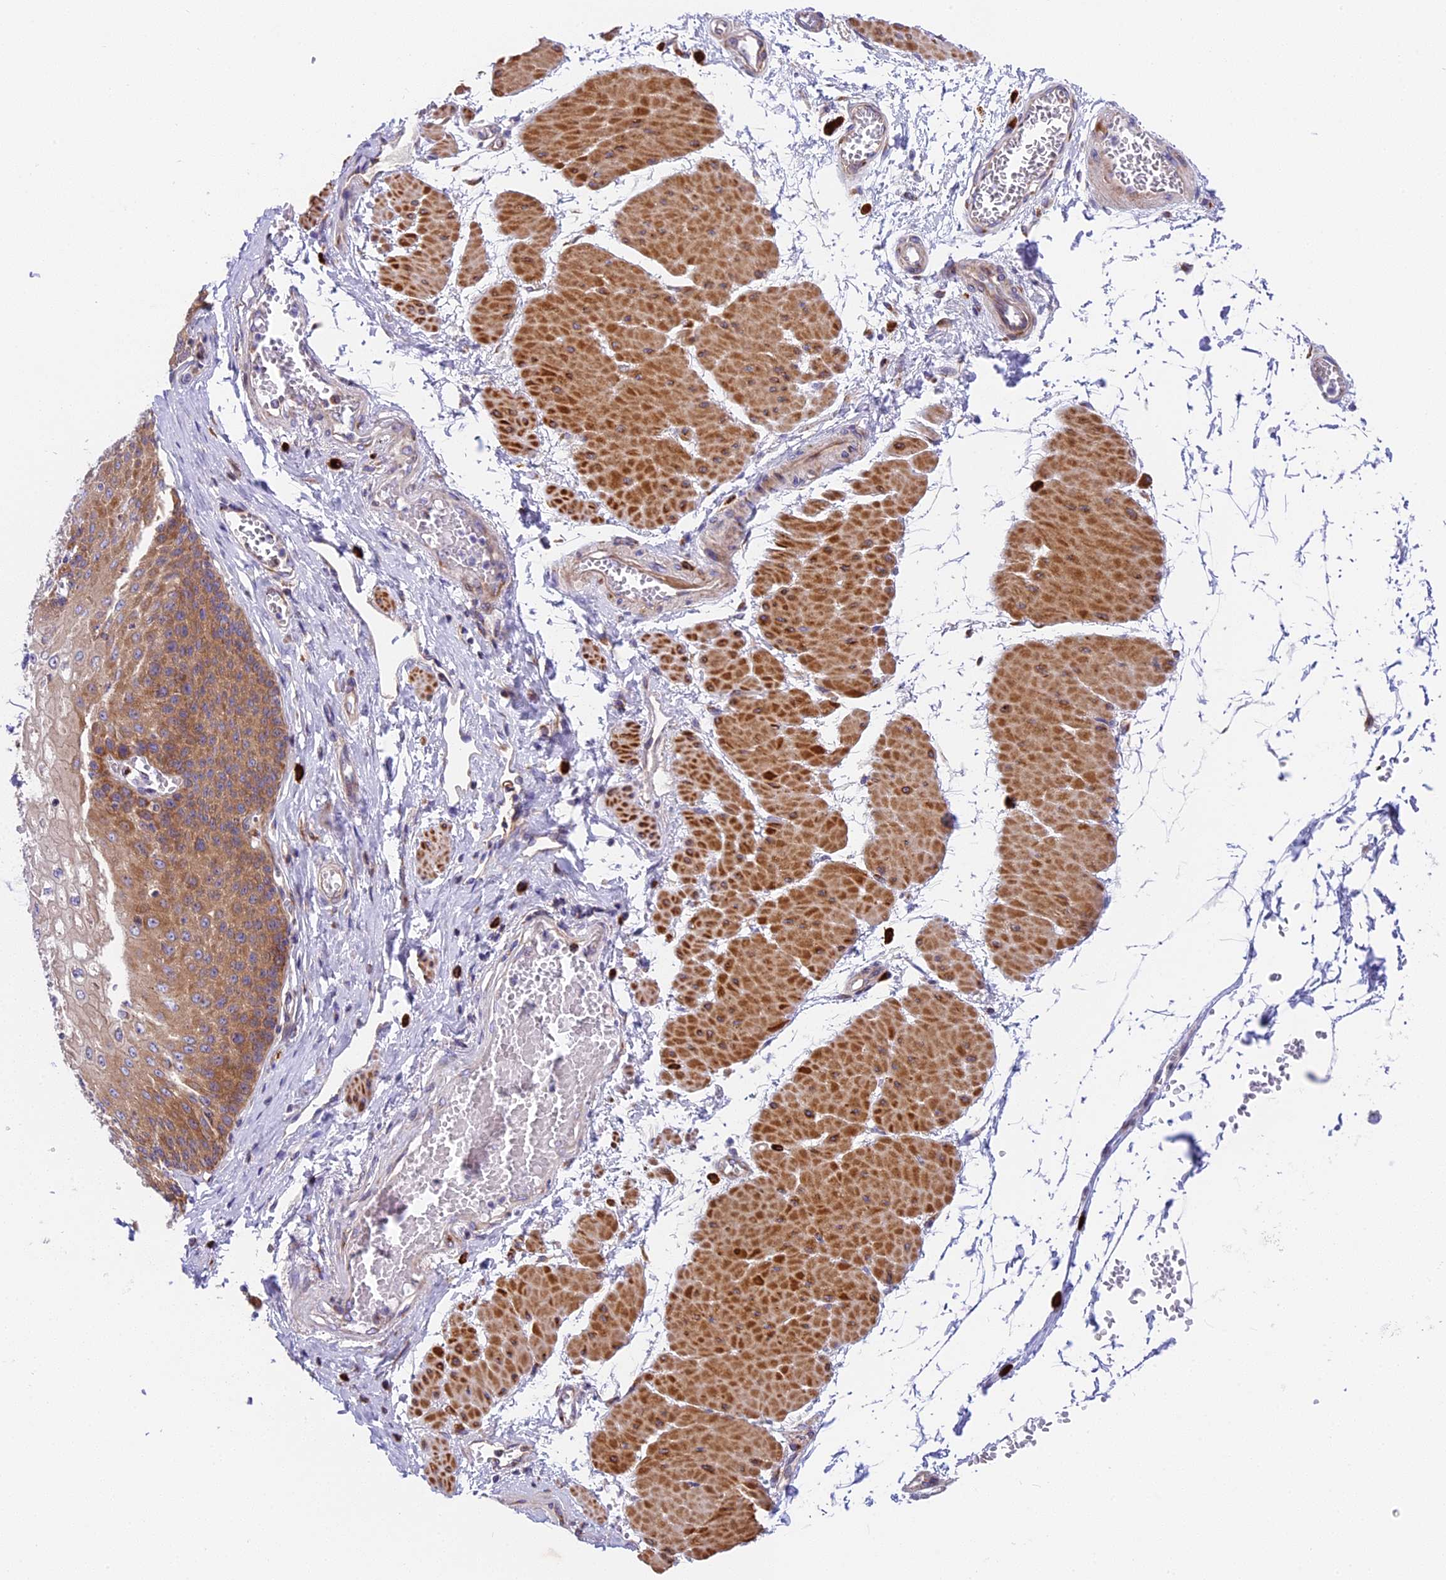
{"staining": {"intensity": "moderate", "quantity": ">75%", "location": "cytoplasmic/membranous"}, "tissue": "esophagus", "cell_type": "Squamous epithelial cells", "image_type": "normal", "snomed": [{"axis": "morphology", "description": "Normal tissue, NOS"}, {"axis": "topography", "description": "Esophagus"}], "caption": "Protein expression analysis of unremarkable esophagus shows moderate cytoplasmic/membranous positivity in approximately >75% of squamous epithelial cells.", "gene": "MRAS", "patient": {"sex": "male", "age": 60}}